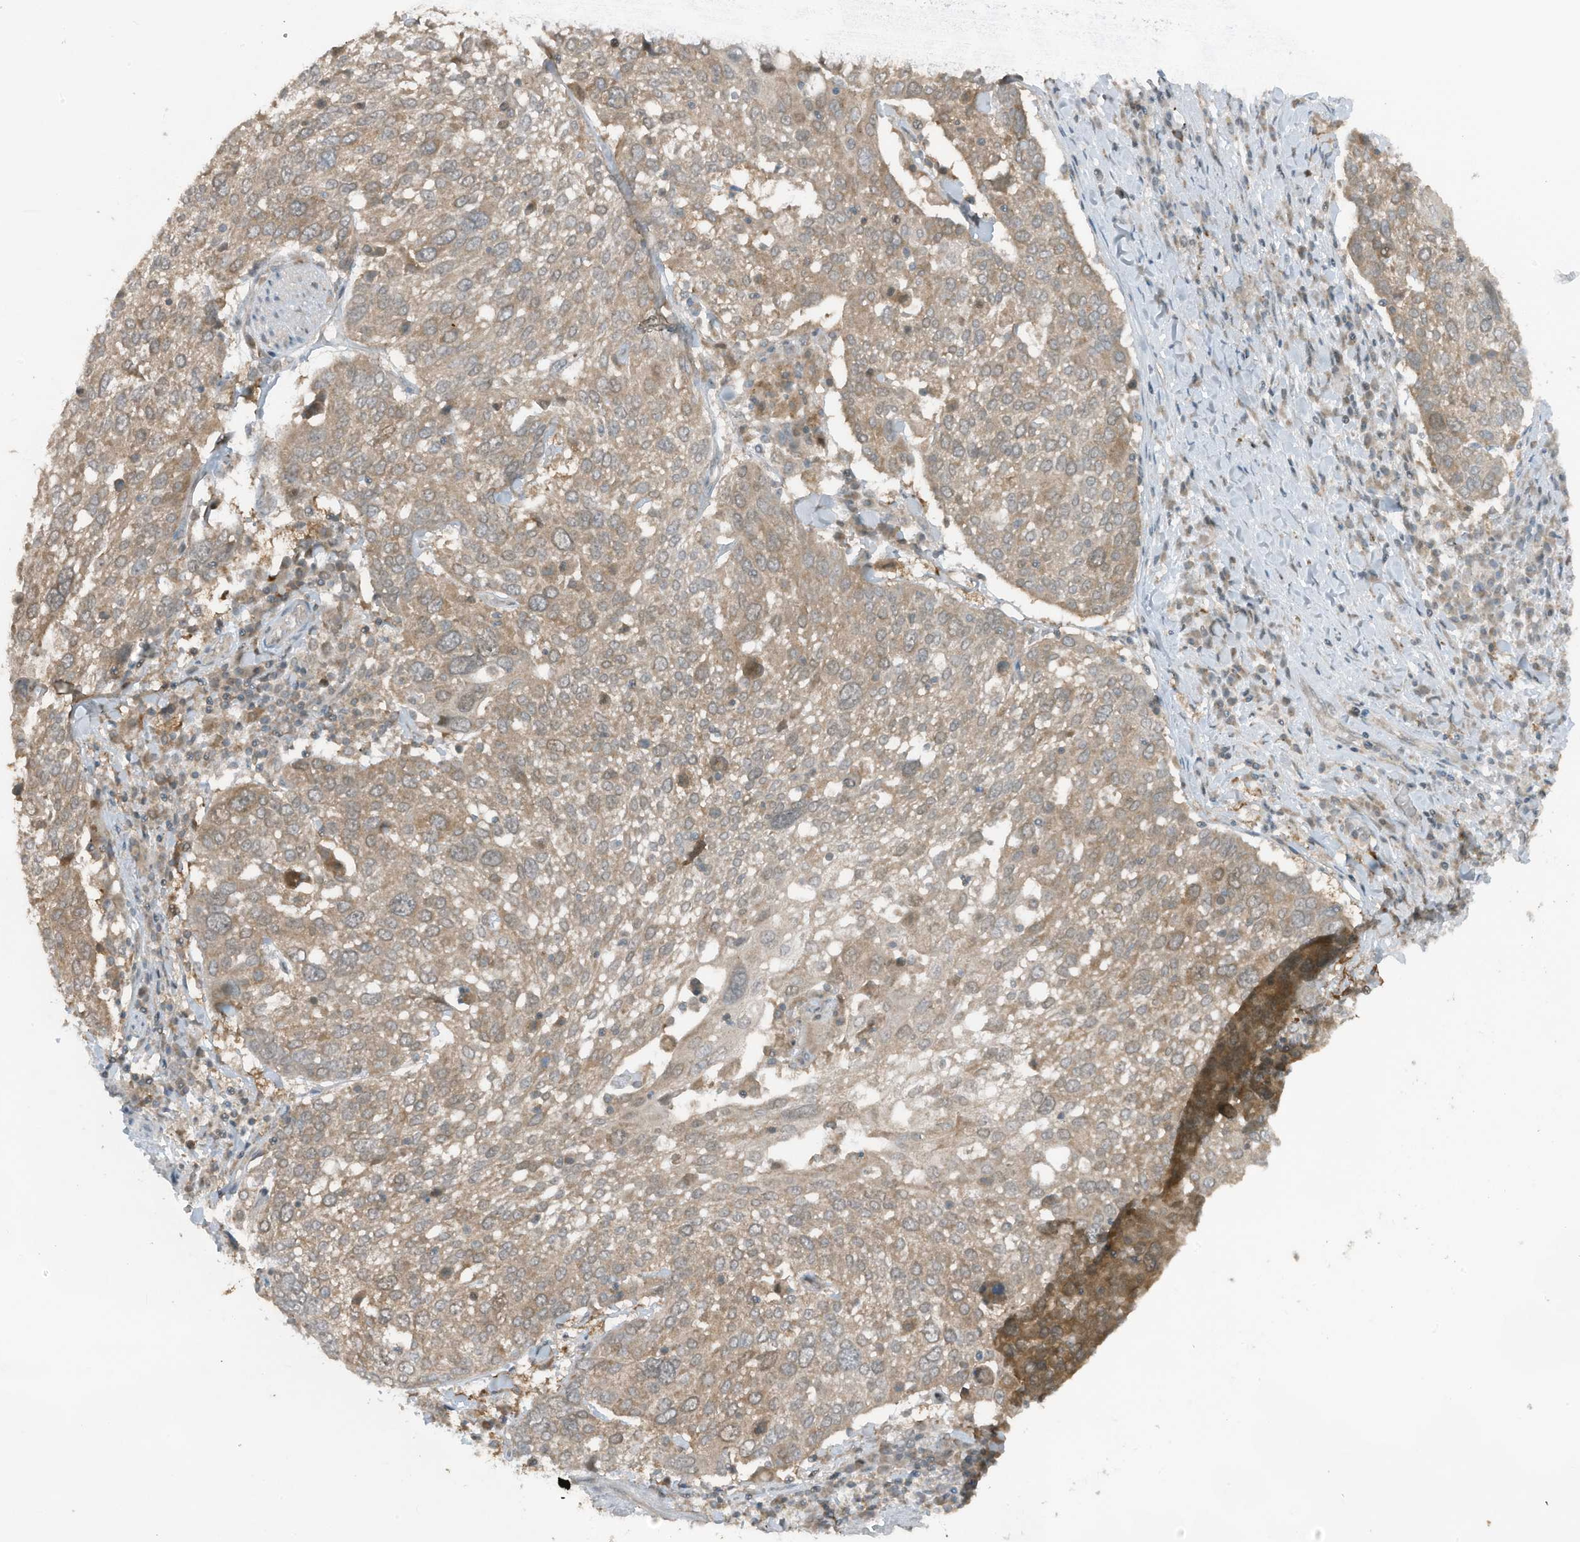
{"staining": {"intensity": "moderate", "quantity": ">75%", "location": "cytoplasmic/membranous"}, "tissue": "lung cancer", "cell_type": "Tumor cells", "image_type": "cancer", "snomed": [{"axis": "morphology", "description": "Squamous cell carcinoma, NOS"}, {"axis": "topography", "description": "Lung"}], "caption": "Squamous cell carcinoma (lung) tissue exhibits moderate cytoplasmic/membranous expression in about >75% of tumor cells, visualized by immunohistochemistry.", "gene": "TXNDC9", "patient": {"sex": "male", "age": 65}}